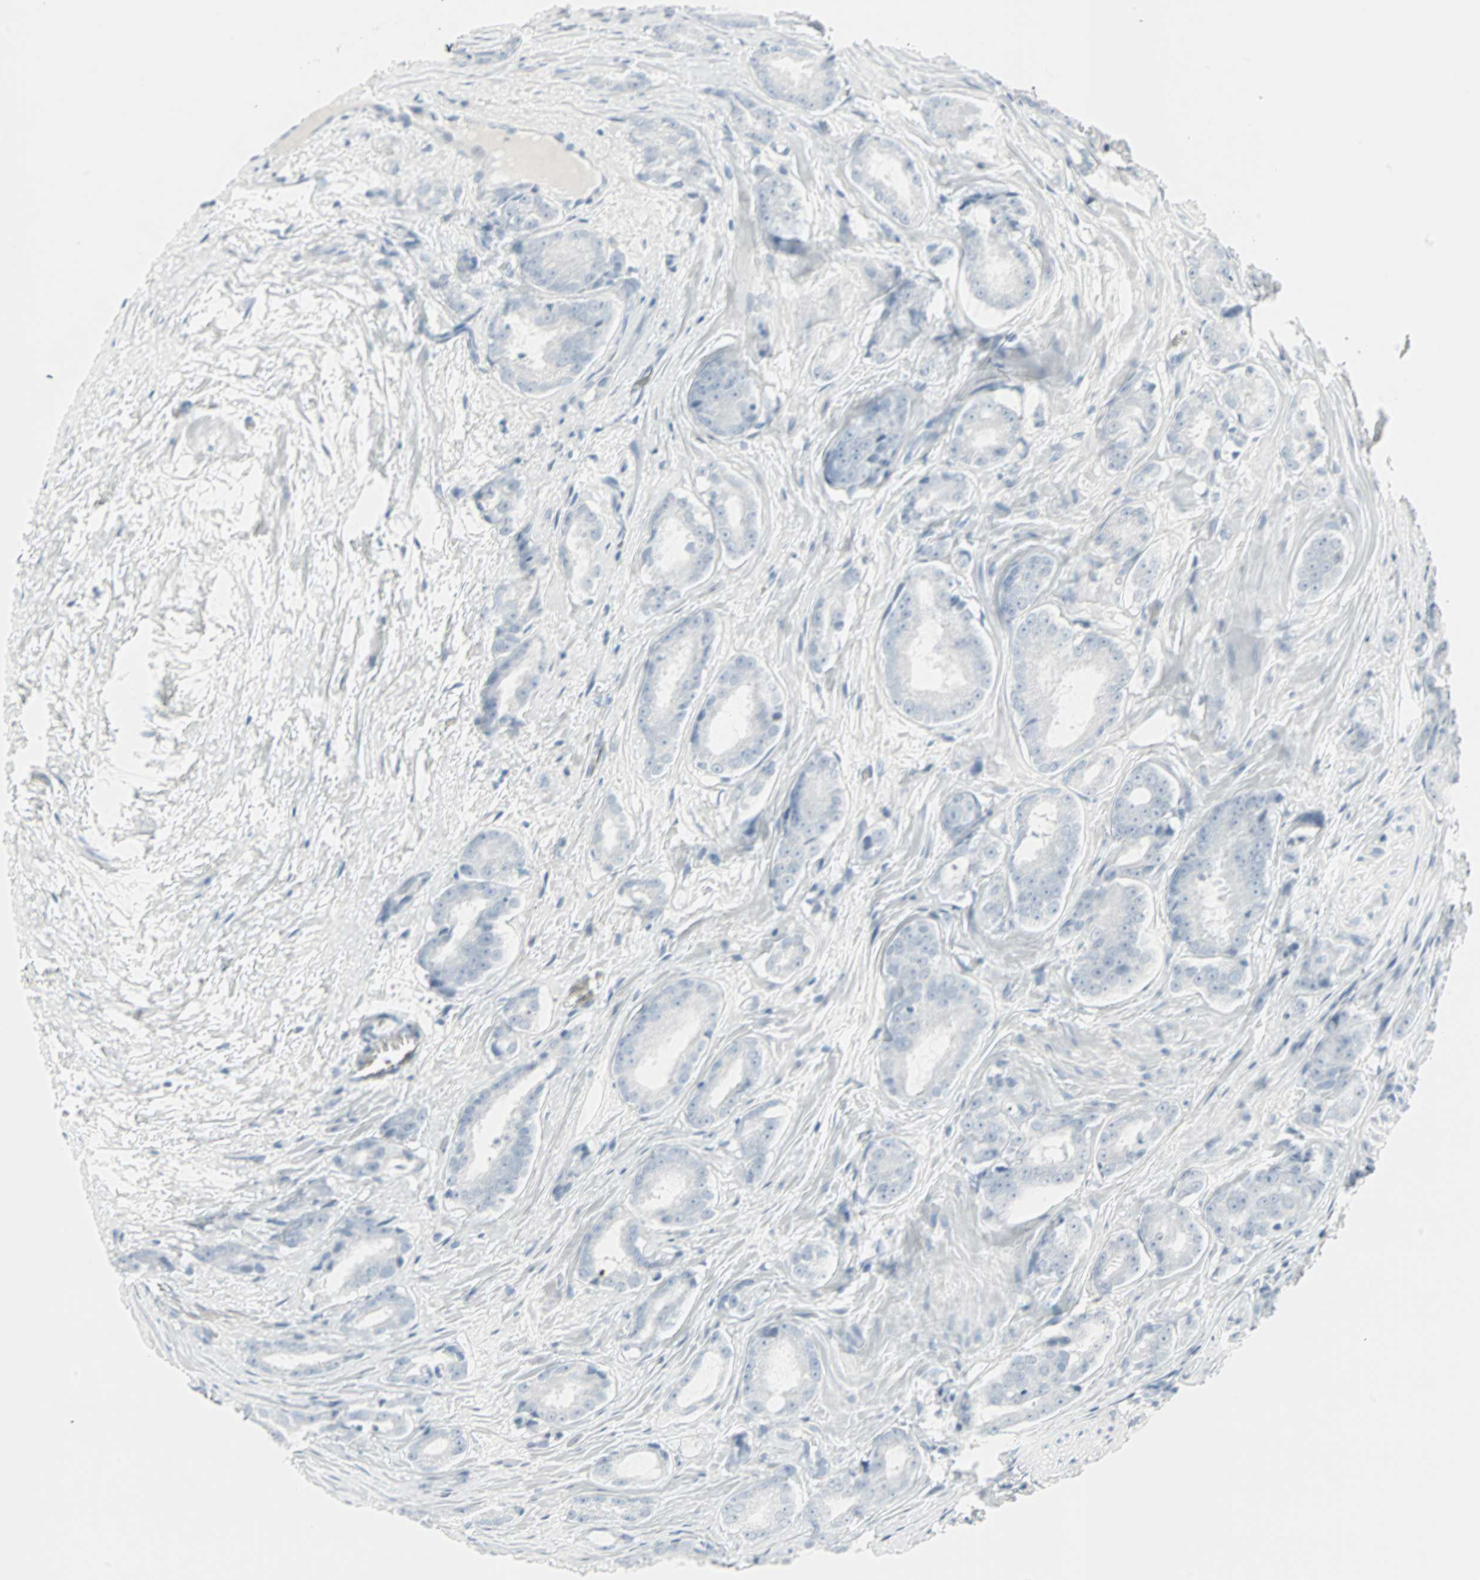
{"staining": {"intensity": "negative", "quantity": "none", "location": "none"}, "tissue": "prostate cancer", "cell_type": "Tumor cells", "image_type": "cancer", "snomed": [{"axis": "morphology", "description": "Adenocarcinoma, High grade"}, {"axis": "topography", "description": "Prostate"}], "caption": "A high-resolution image shows IHC staining of prostate cancer (adenocarcinoma (high-grade)), which displays no significant positivity in tumor cells.", "gene": "LANCL3", "patient": {"sex": "male", "age": 64}}